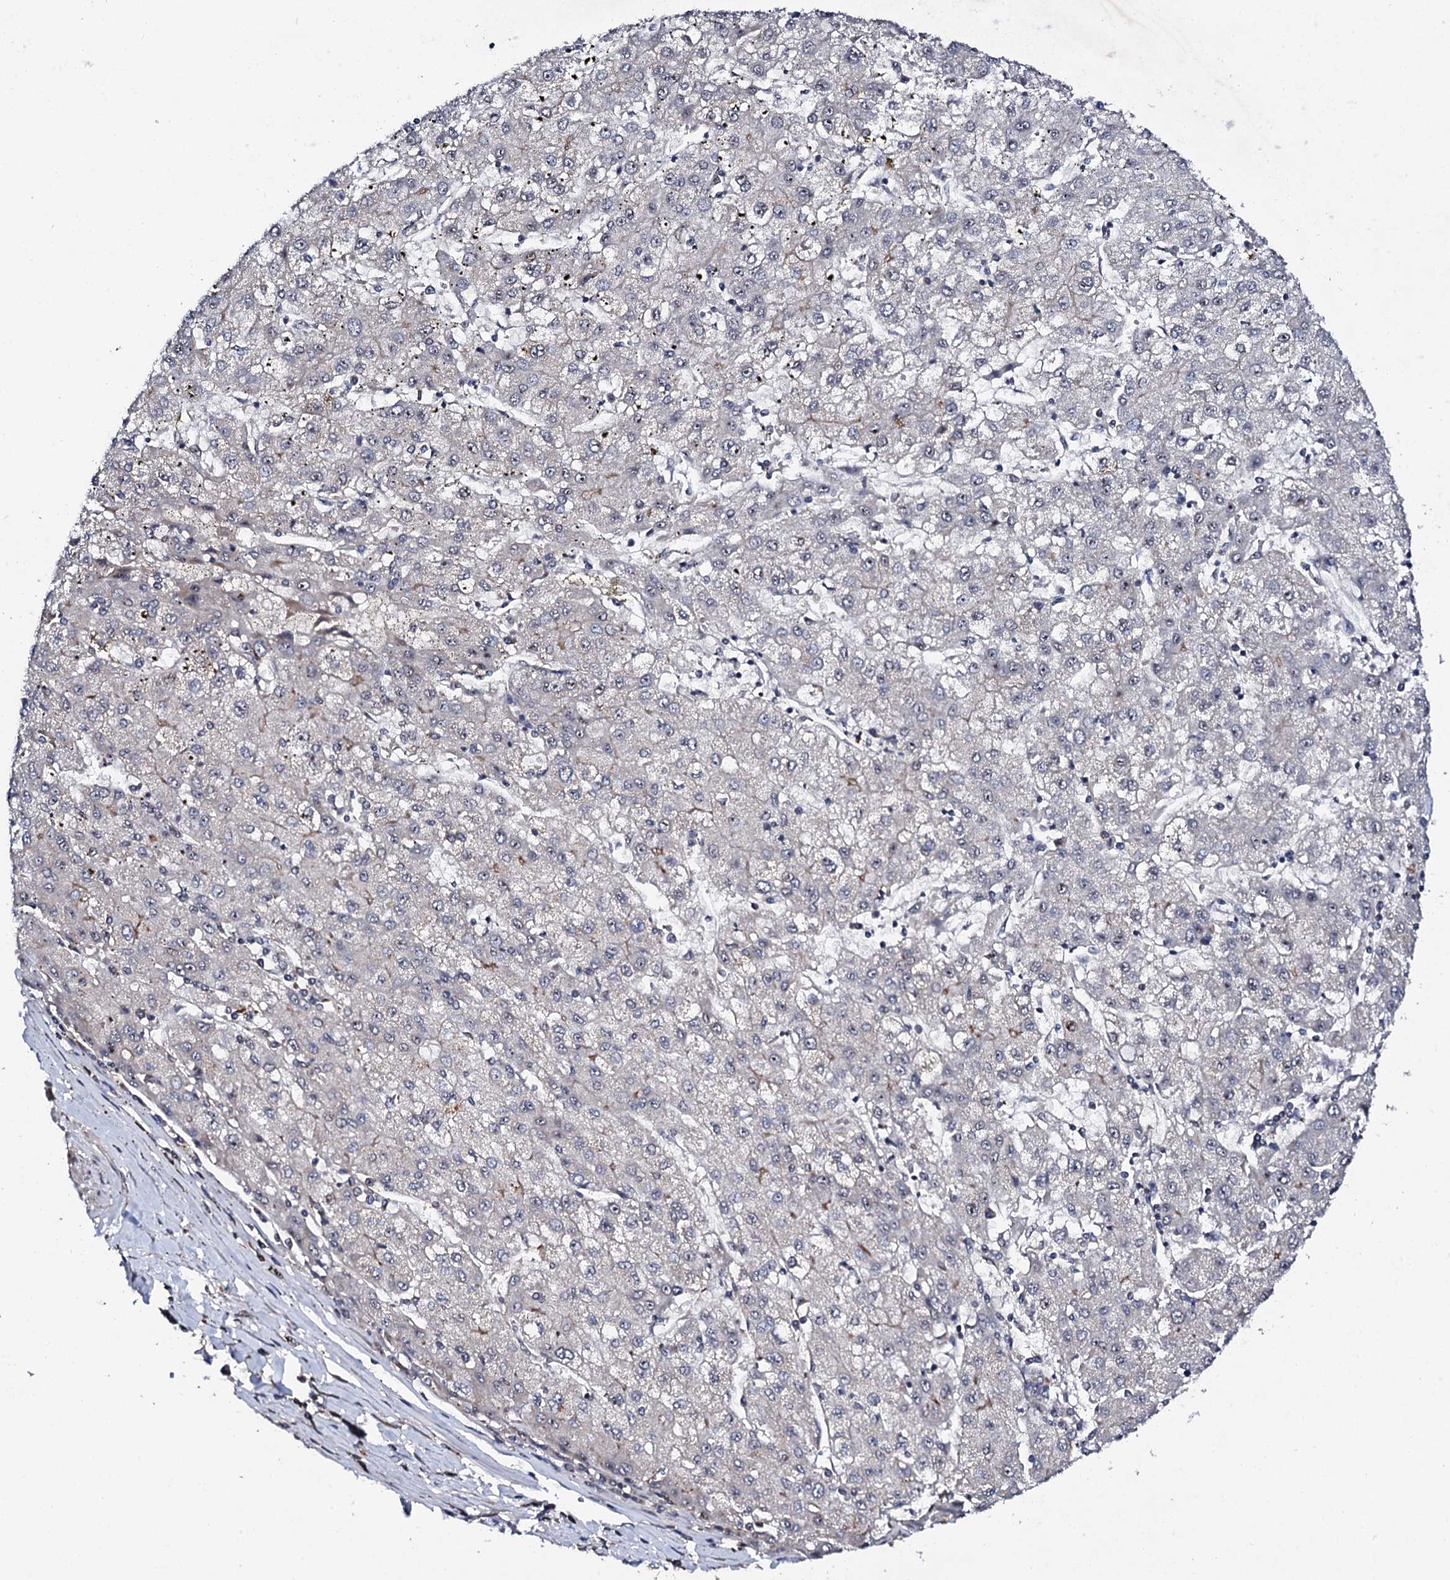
{"staining": {"intensity": "negative", "quantity": "none", "location": "none"}, "tissue": "liver cancer", "cell_type": "Tumor cells", "image_type": "cancer", "snomed": [{"axis": "morphology", "description": "Carcinoma, Hepatocellular, NOS"}, {"axis": "topography", "description": "Liver"}], "caption": "Immunohistochemical staining of human liver cancer reveals no significant staining in tumor cells.", "gene": "GTPBP4", "patient": {"sex": "male", "age": 72}}